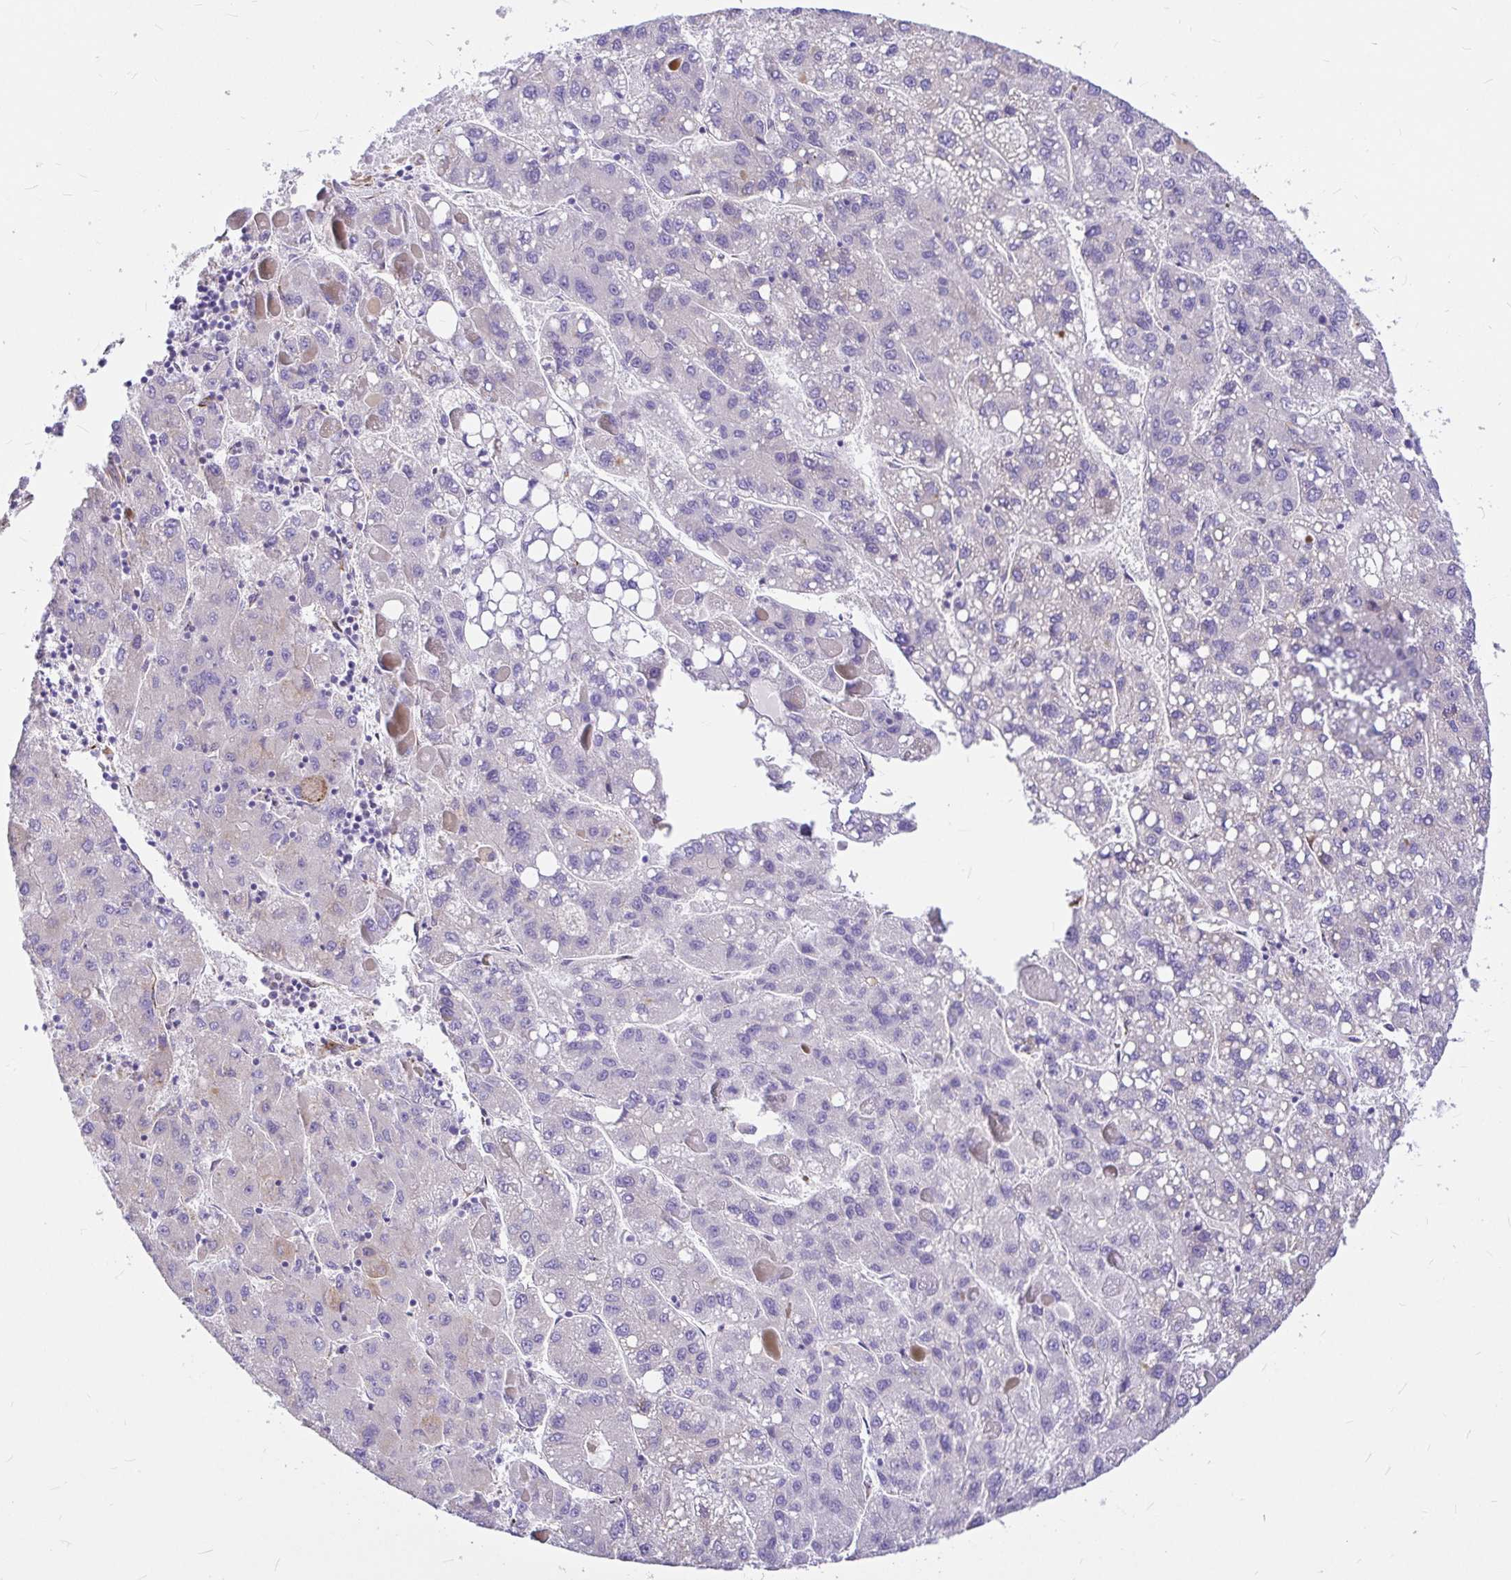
{"staining": {"intensity": "negative", "quantity": "none", "location": "none"}, "tissue": "liver cancer", "cell_type": "Tumor cells", "image_type": "cancer", "snomed": [{"axis": "morphology", "description": "Carcinoma, Hepatocellular, NOS"}, {"axis": "topography", "description": "Liver"}], "caption": "Protein analysis of liver hepatocellular carcinoma displays no significant expression in tumor cells.", "gene": "GABBR2", "patient": {"sex": "female", "age": 82}}